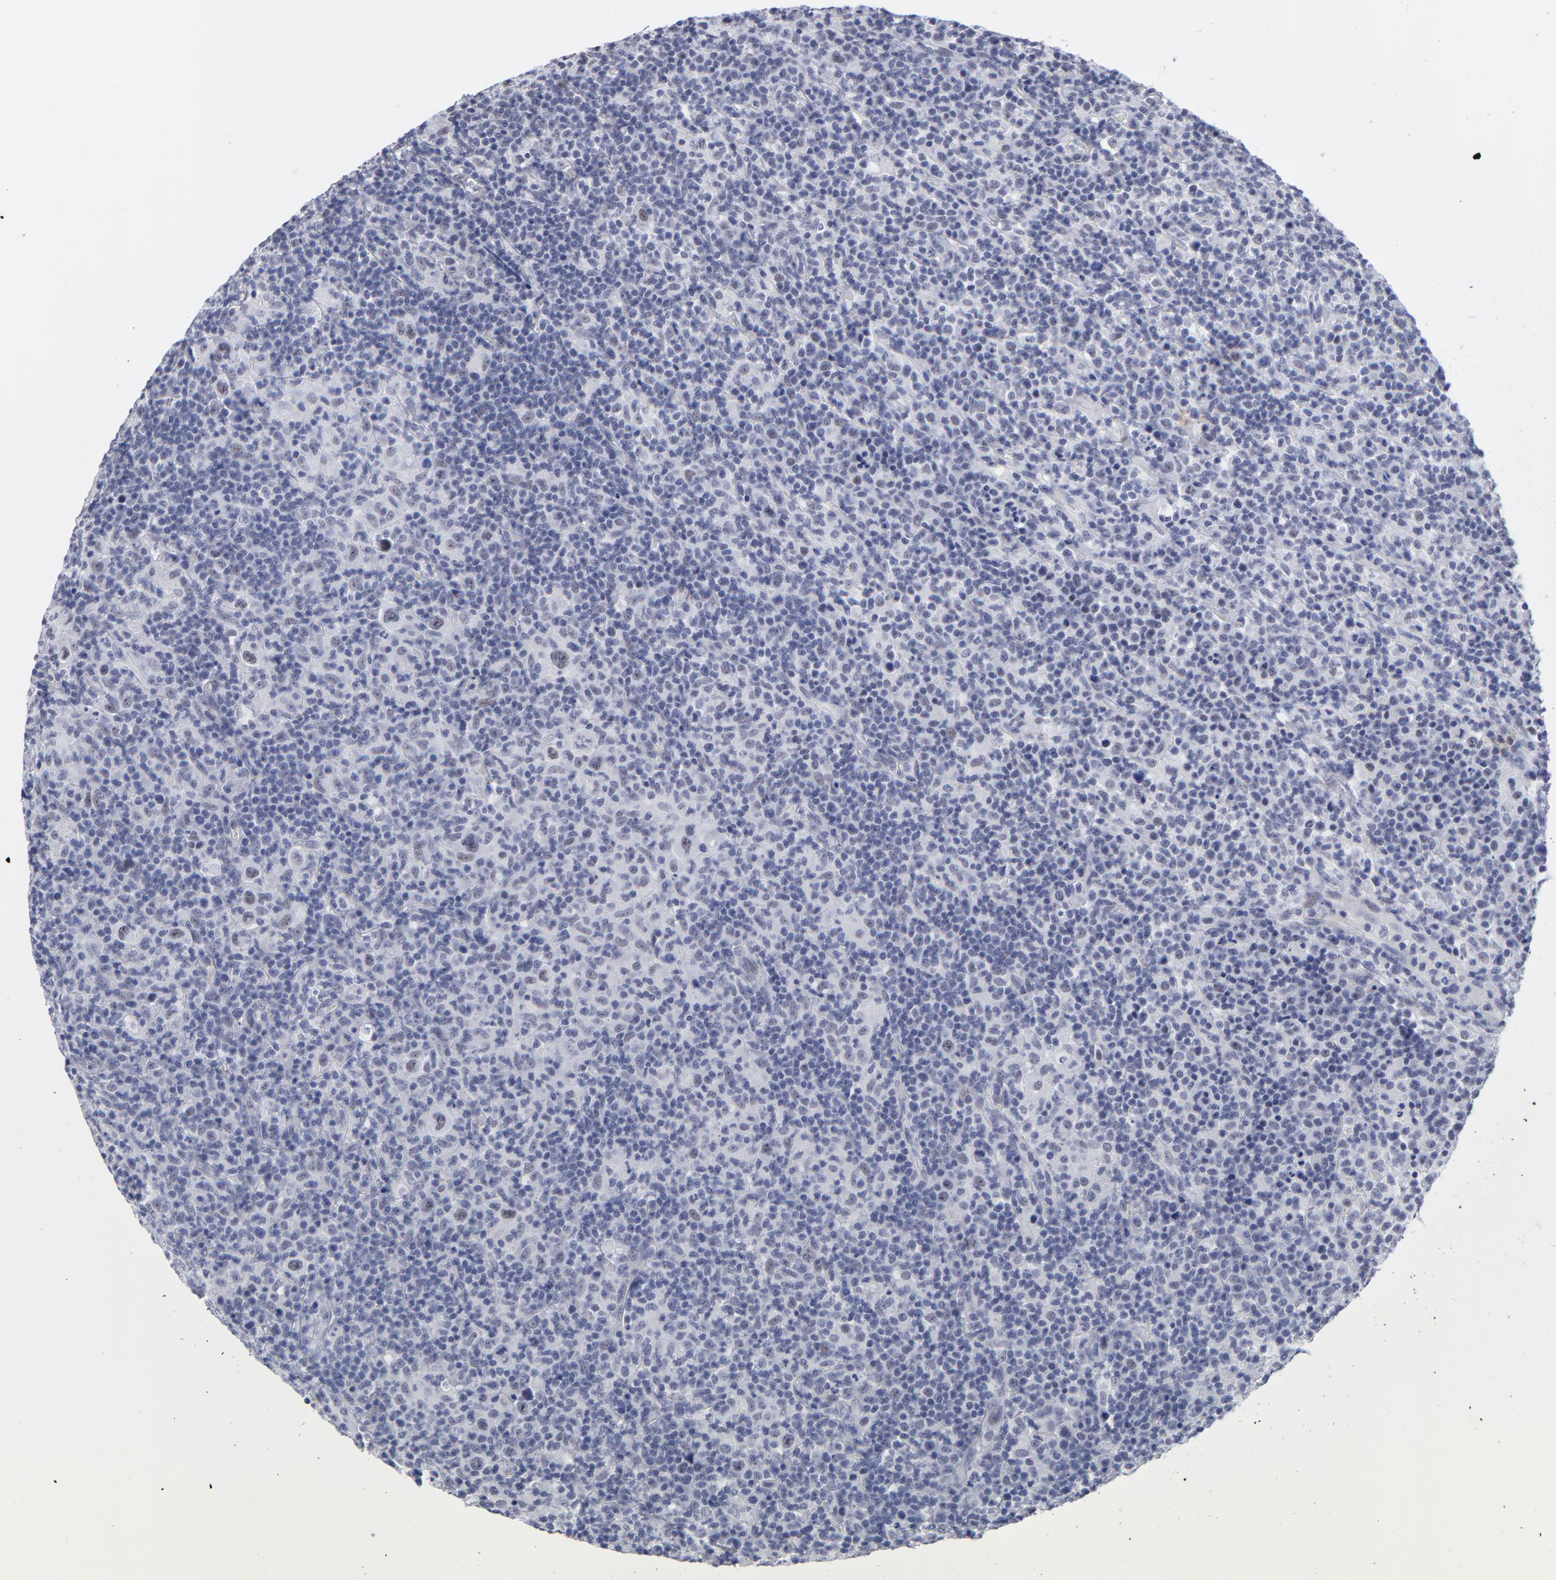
{"staining": {"intensity": "weak", "quantity": "<25%", "location": "nuclear"}, "tissue": "lymphoma", "cell_type": "Tumor cells", "image_type": "cancer", "snomed": [{"axis": "morphology", "description": "Hodgkin's disease, NOS"}, {"axis": "topography", "description": "Lymph node"}], "caption": "Immunohistochemical staining of human lymphoma reveals no significant positivity in tumor cells.", "gene": "SNRPB", "patient": {"sex": "male", "age": 65}}